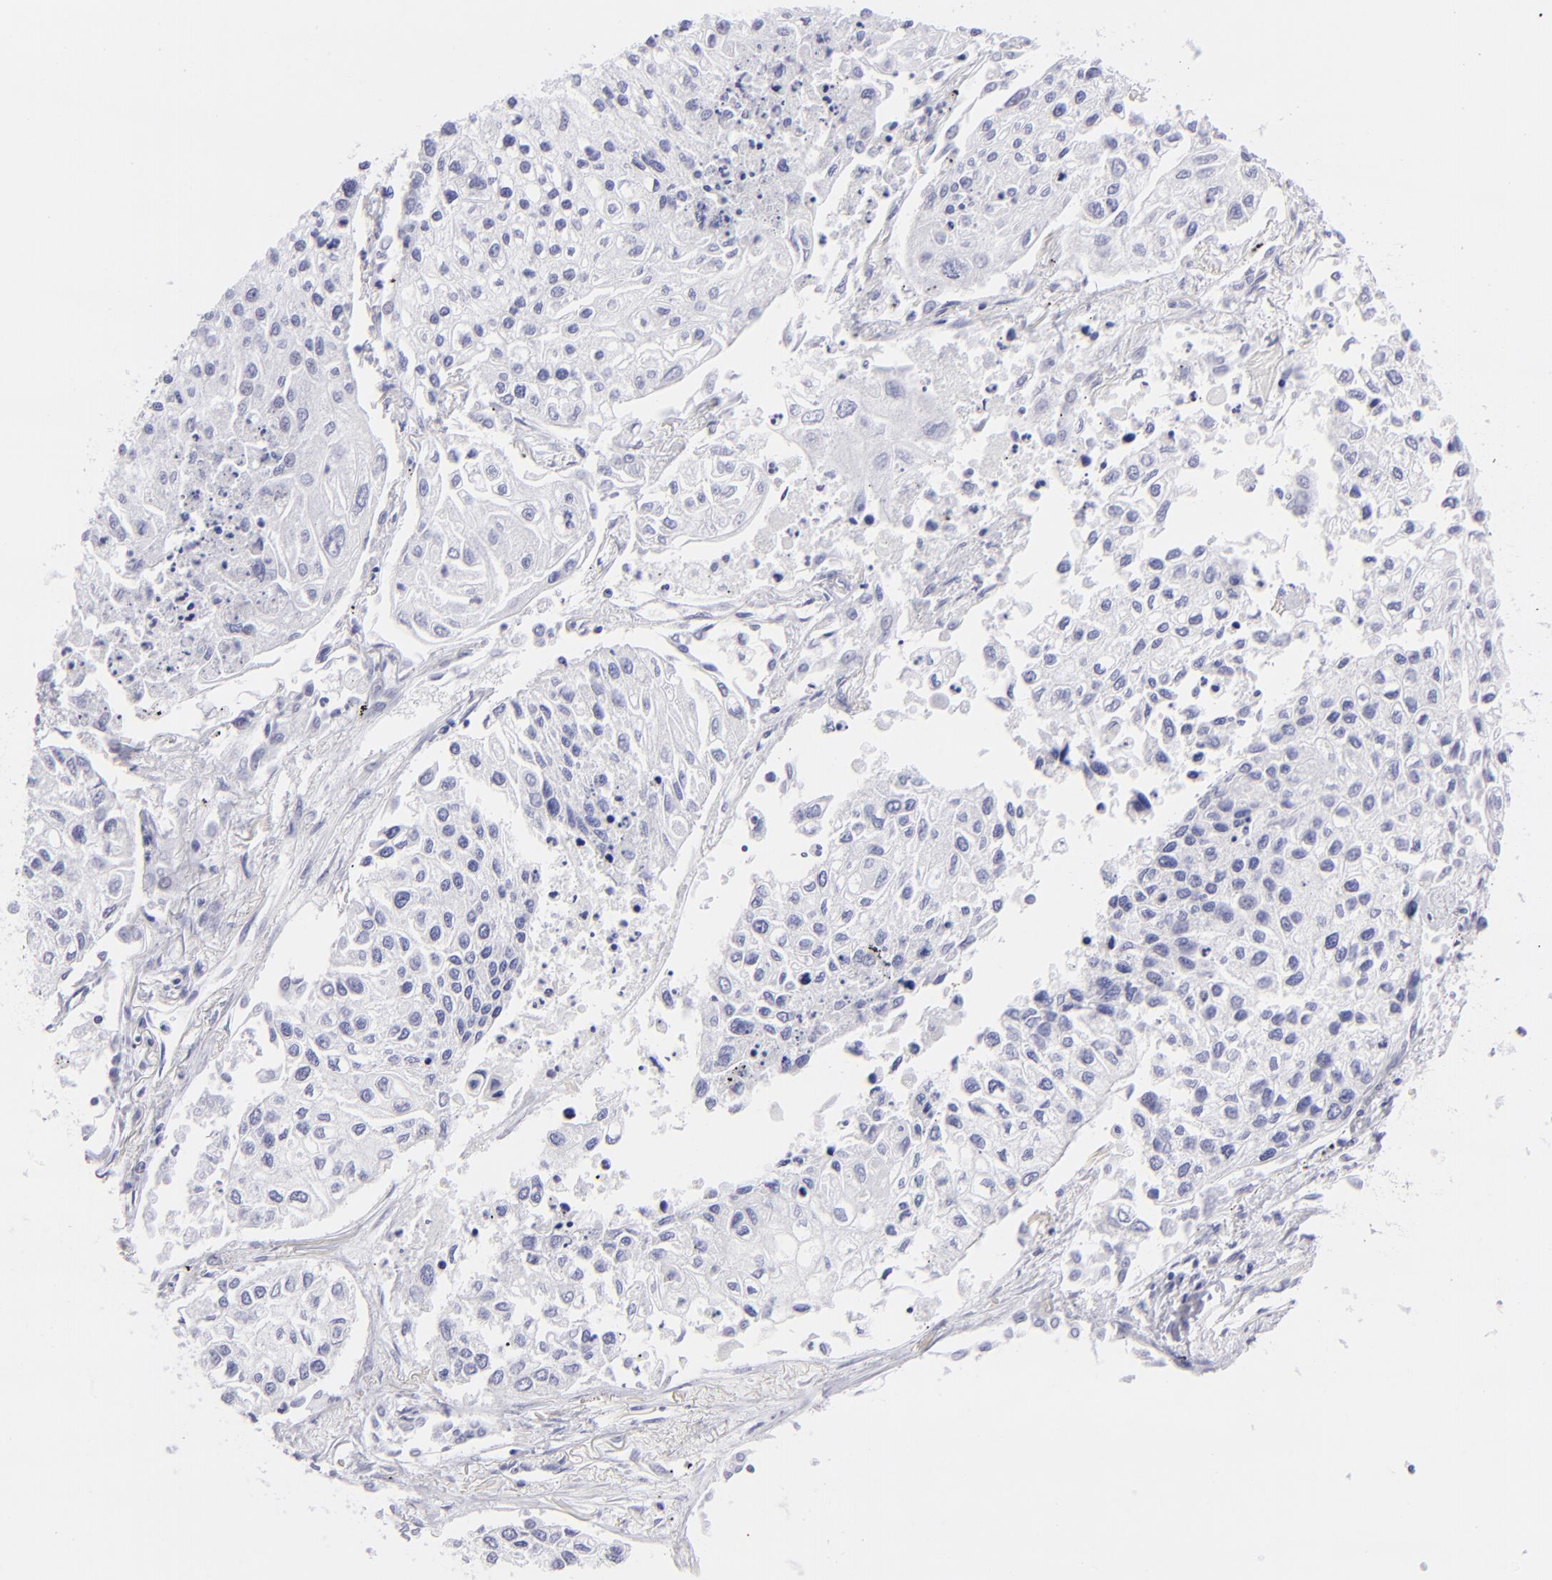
{"staining": {"intensity": "negative", "quantity": "none", "location": "none"}, "tissue": "lung cancer", "cell_type": "Tumor cells", "image_type": "cancer", "snomed": [{"axis": "morphology", "description": "Squamous cell carcinoma, NOS"}, {"axis": "topography", "description": "Lung"}], "caption": "Protein analysis of lung cancer displays no significant expression in tumor cells.", "gene": "SLC1A3", "patient": {"sex": "male", "age": 75}}